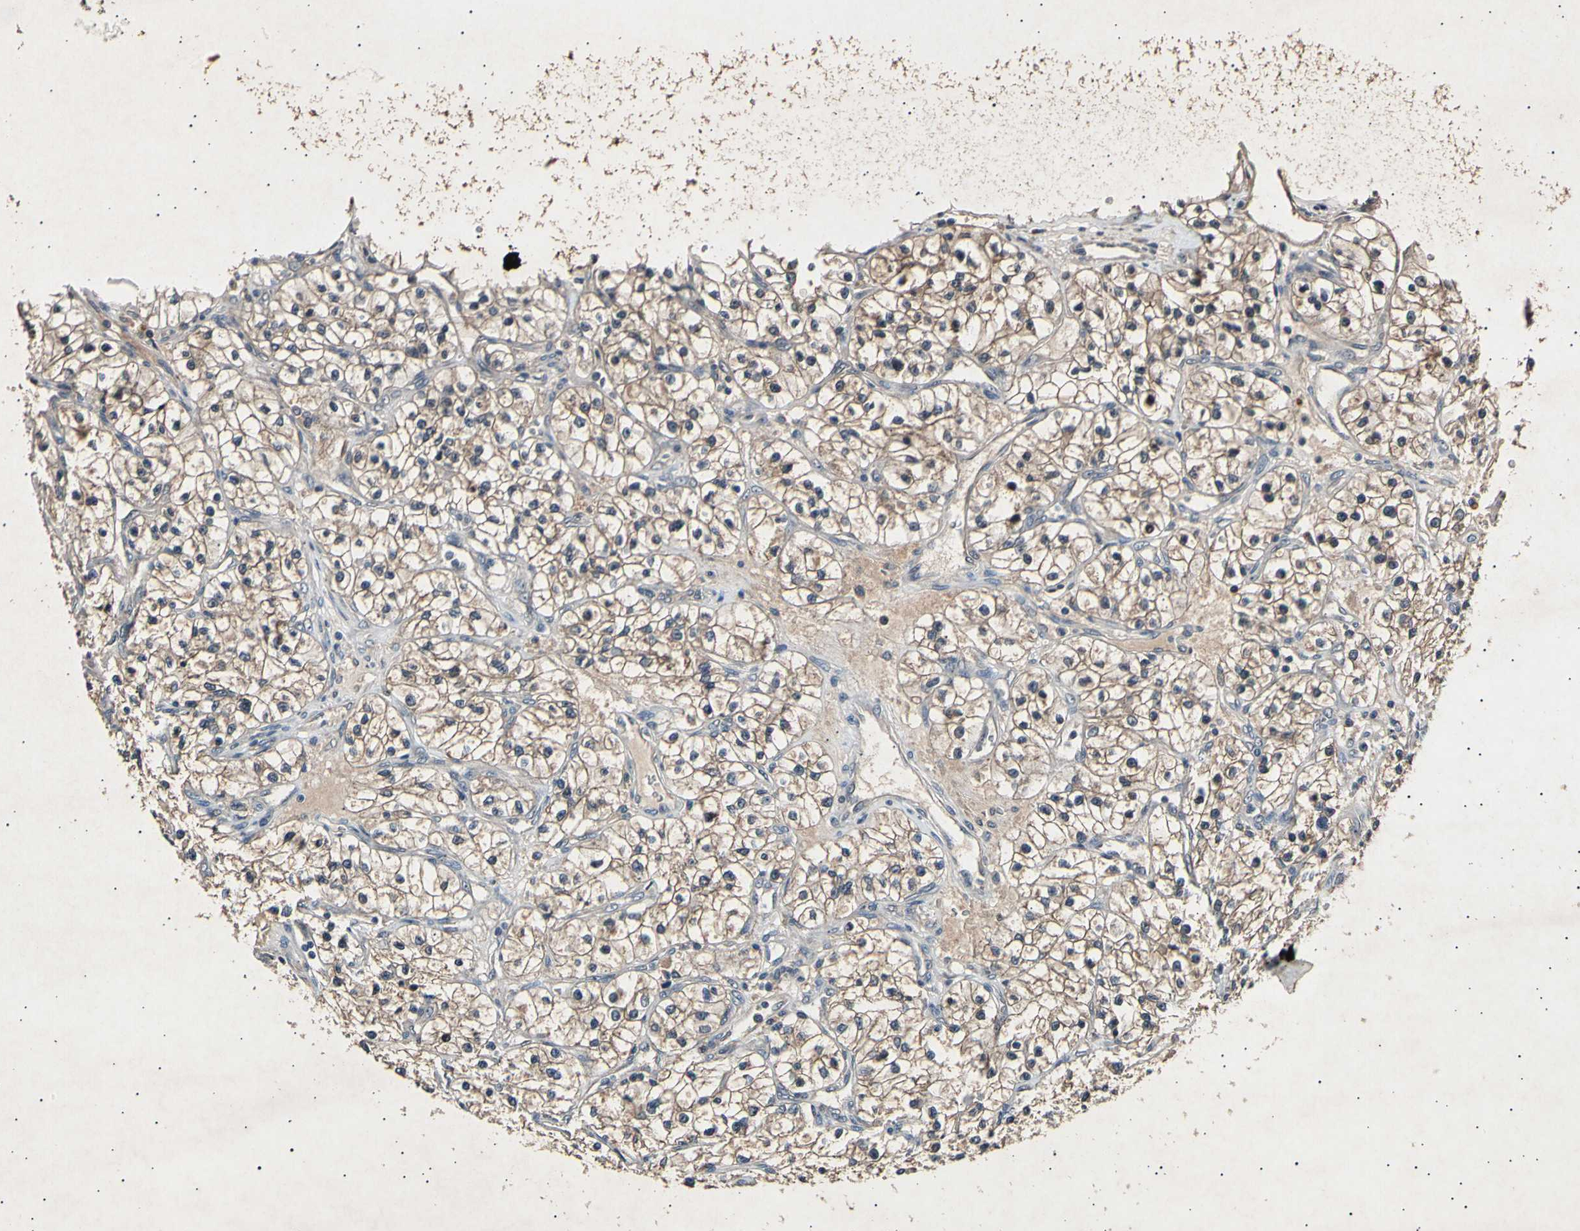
{"staining": {"intensity": "moderate", "quantity": ">75%", "location": "cytoplasmic/membranous"}, "tissue": "renal cancer", "cell_type": "Tumor cells", "image_type": "cancer", "snomed": [{"axis": "morphology", "description": "Adenocarcinoma, NOS"}, {"axis": "topography", "description": "Kidney"}], "caption": "An IHC photomicrograph of tumor tissue is shown. Protein staining in brown shows moderate cytoplasmic/membranous positivity in renal cancer (adenocarcinoma) within tumor cells. The protein of interest is stained brown, and the nuclei are stained in blue (DAB (3,3'-diaminobenzidine) IHC with brightfield microscopy, high magnification).", "gene": "ADCY3", "patient": {"sex": "female", "age": 57}}